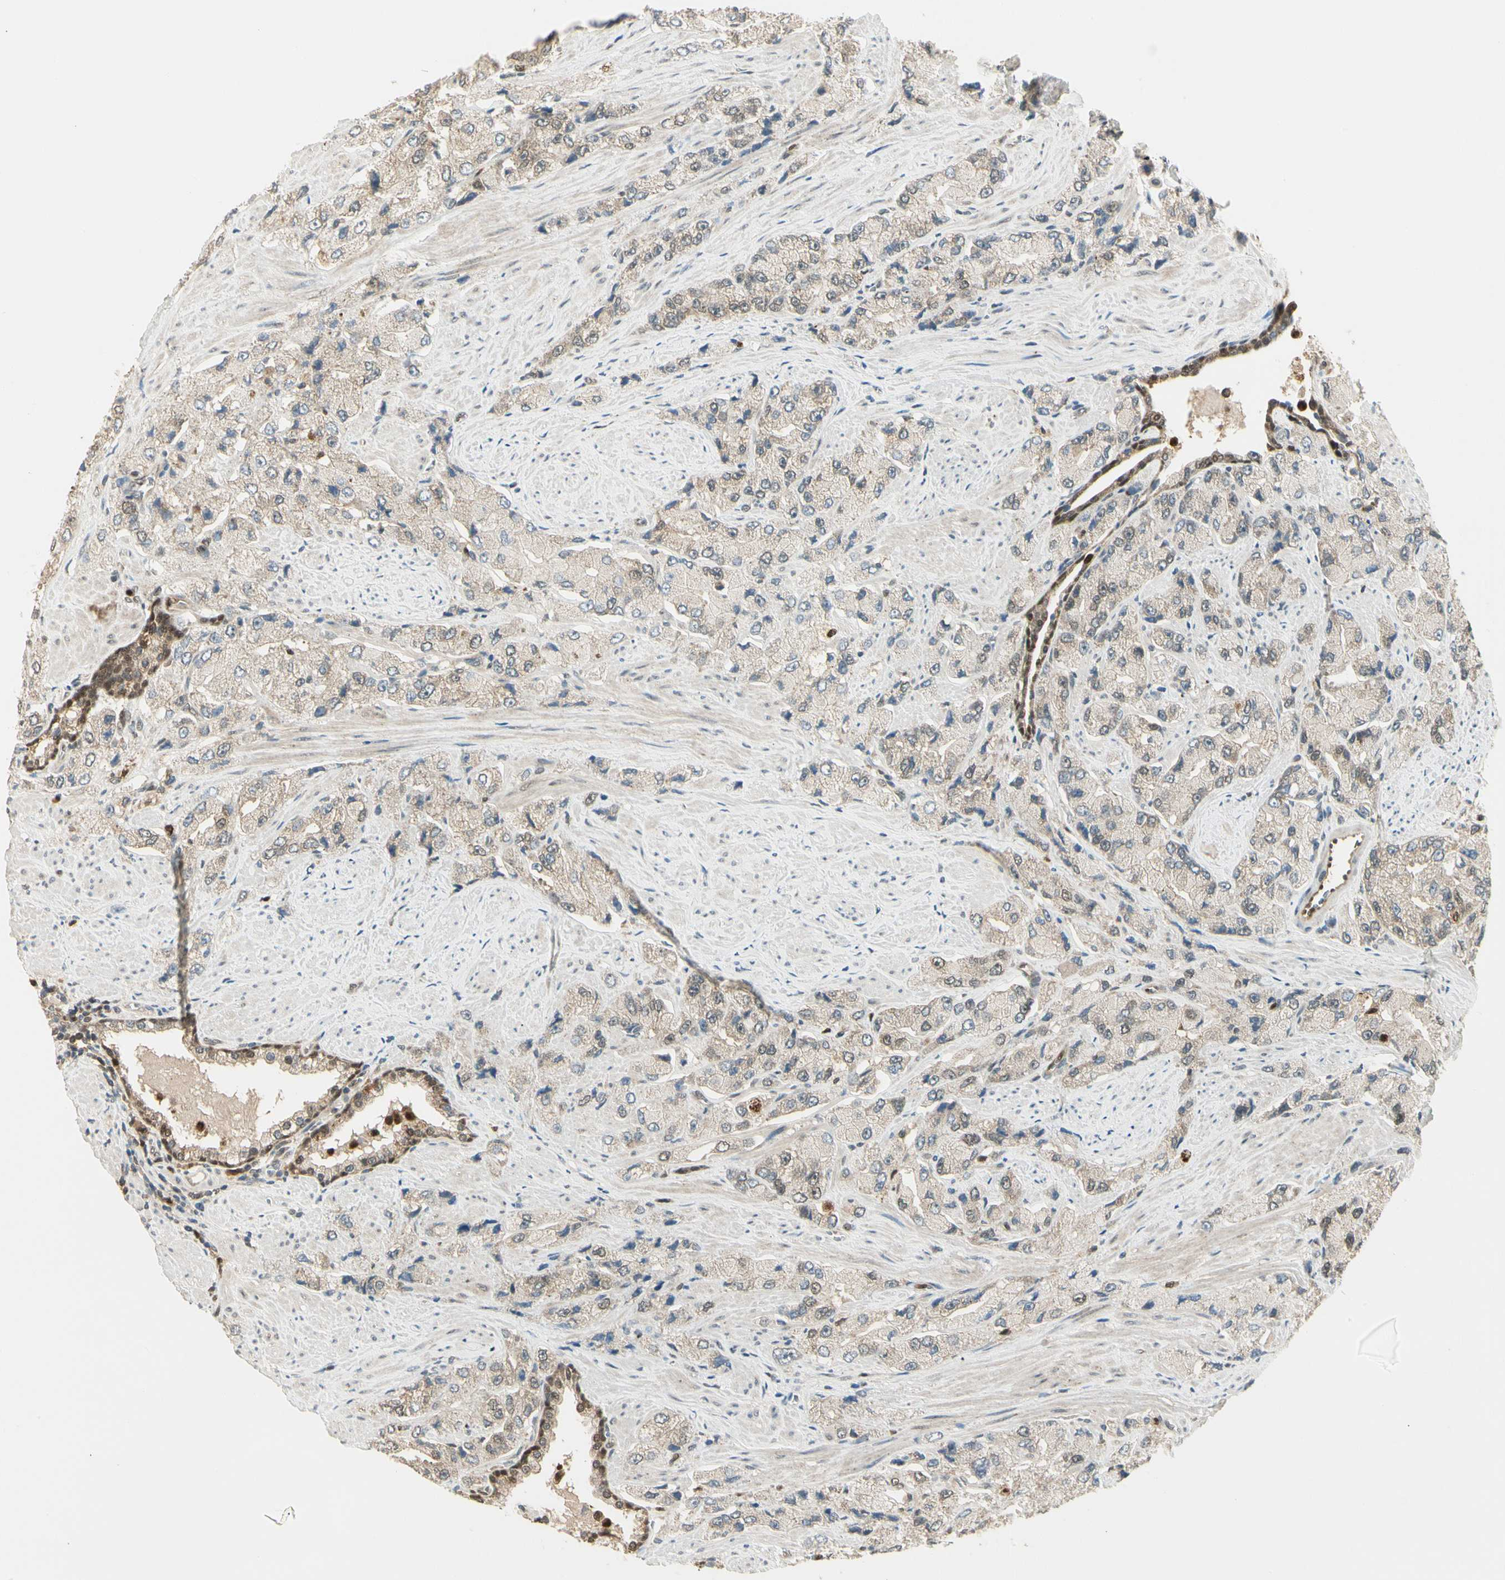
{"staining": {"intensity": "negative", "quantity": "none", "location": "none"}, "tissue": "prostate cancer", "cell_type": "Tumor cells", "image_type": "cancer", "snomed": [{"axis": "morphology", "description": "Adenocarcinoma, High grade"}, {"axis": "topography", "description": "Prostate"}], "caption": "This is an immunohistochemistry (IHC) micrograph of prostate cancer (adenocarcinoma (high-grade)). There is no staining in tumor cells.", "gene": "LTA4H", "patient": {"sex": "male", "age": 58}}